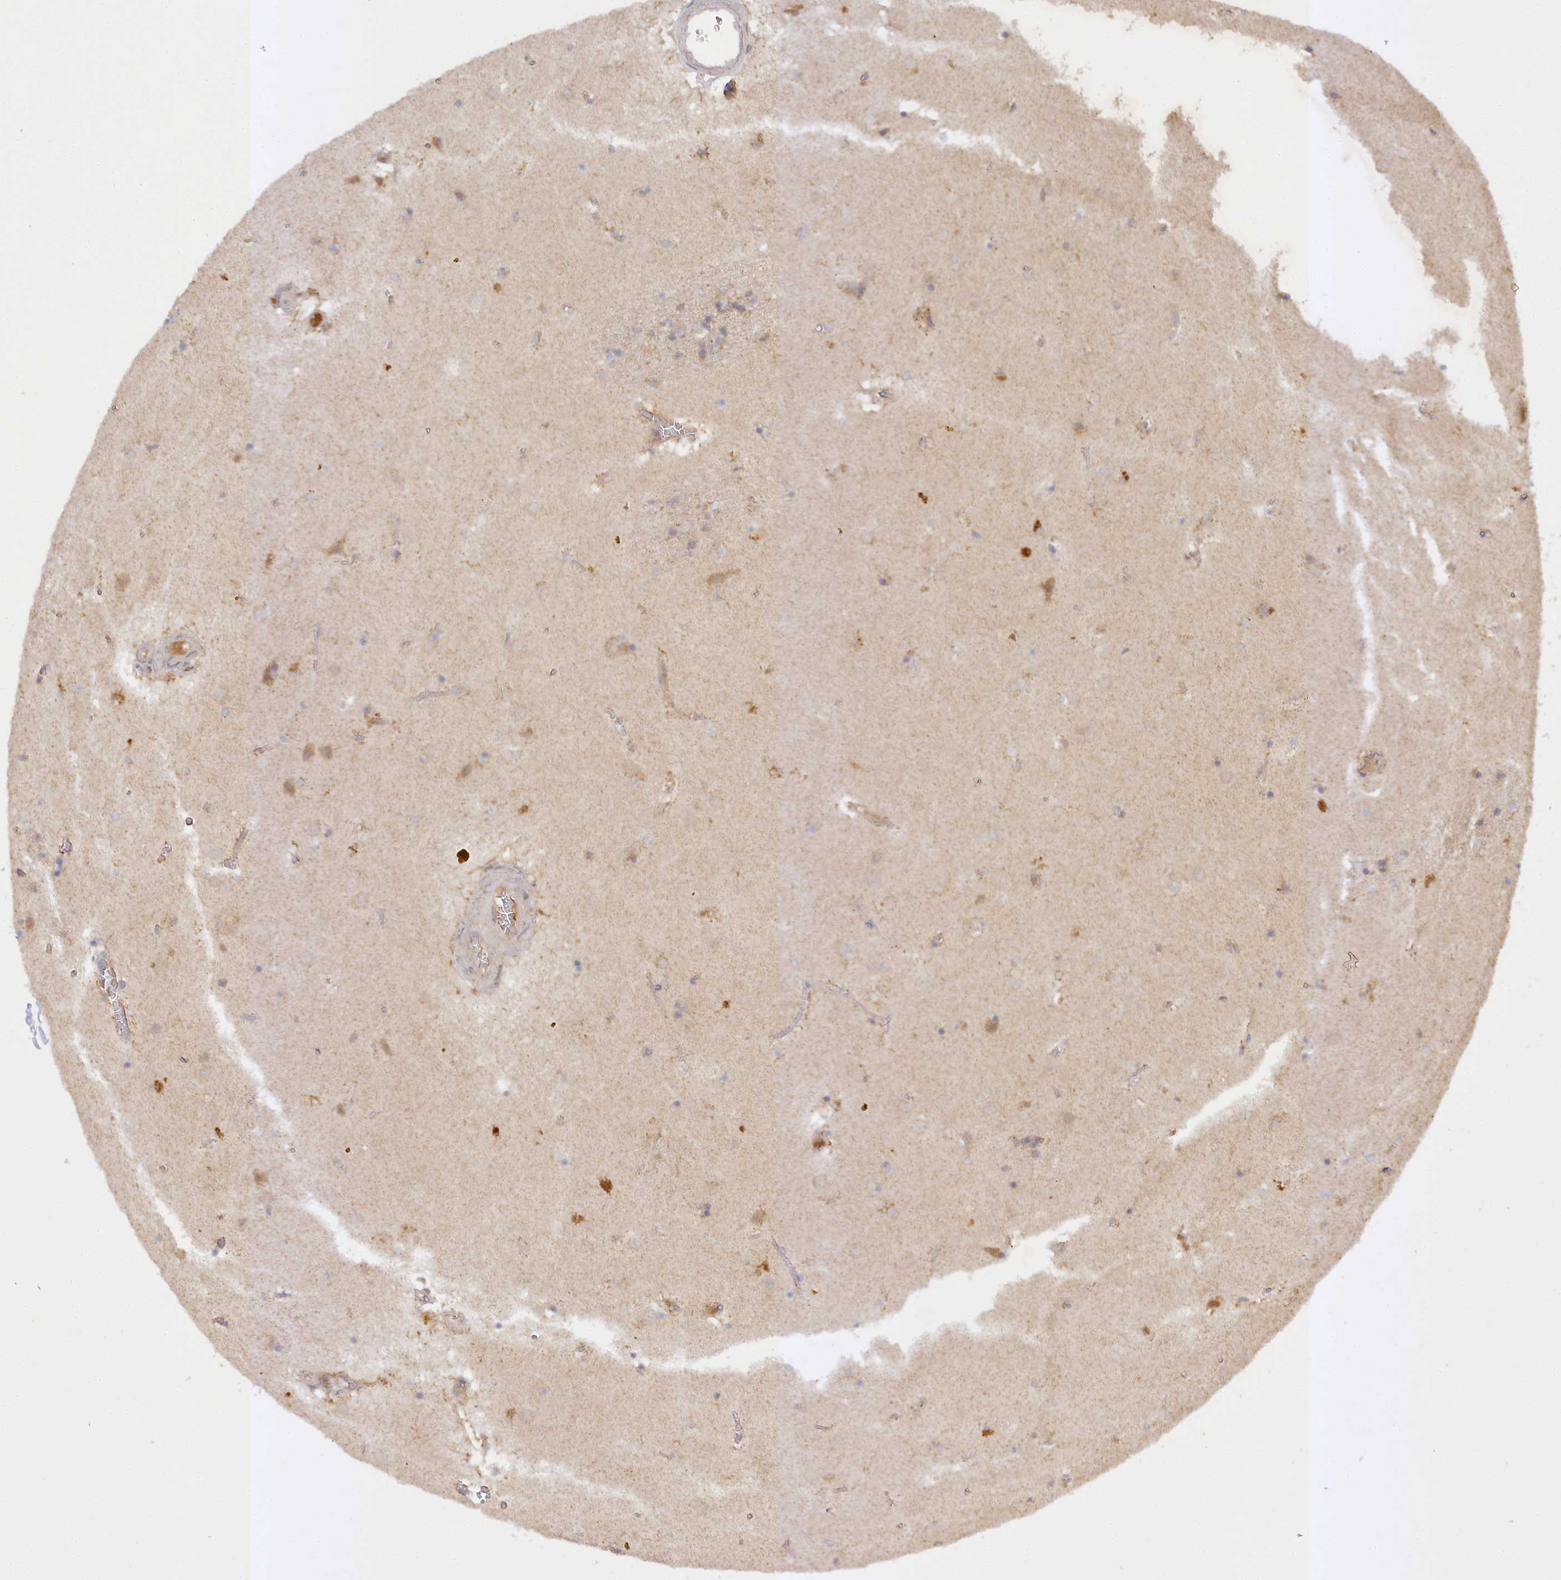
{"staining": {"intensity": "weak", "quantity": "<25%", "location": "cytoplasmic/membranous"}, "tissue": "caudate", "cell_type": "Glial cells", "image_type": "normal", "snomed": [{"axis": "morphology", "description": "Normal tissue, NOS"}, {"axis": "topography", "description": "Lateral ventricle wall"}], "caption": "Protein analysis of normal caudate reveals no significant positivity in glial cells.", "gene": "TRAF3IP1", "patient": {"sex": "male", "age": 70}}